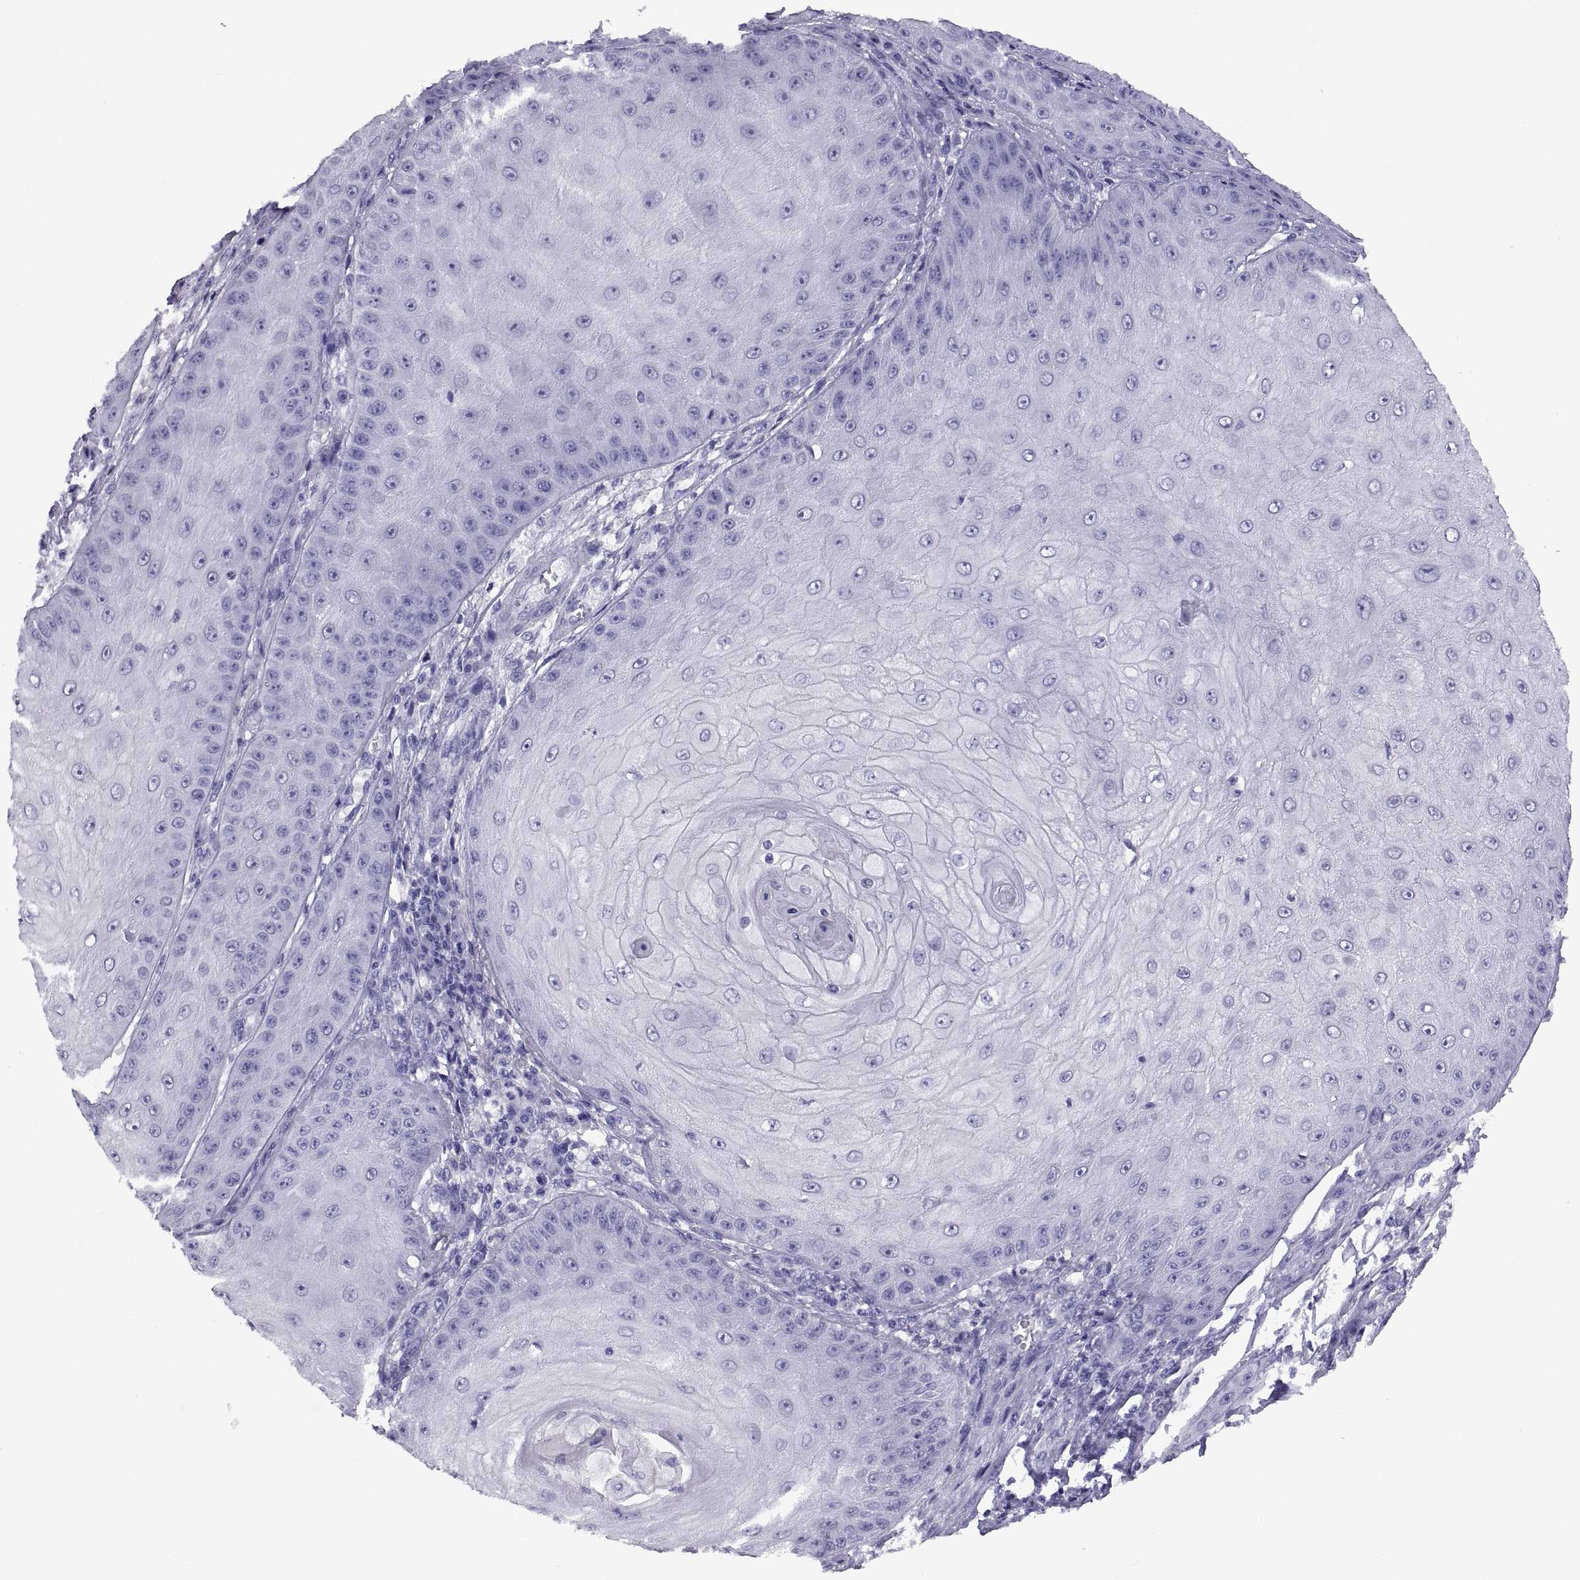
{"staining": {"intensity": "negative", "quantity": "none", "location": "none"}, "tissue": "skin cancer", "cell_type": "Tumor cells", "image_type": "cancer", "snomed": [{"axis": "morphology", "description": "Squamous cell carcinoma, NOS"}, {"axis": "topography", "description": "Skin"}], "caption": "Immunohistochemistry (IHC) of skin cancer shows no staining in tumor cells.", "gene": "RGS20", "patient": {"sex": "male", "age": 70}}